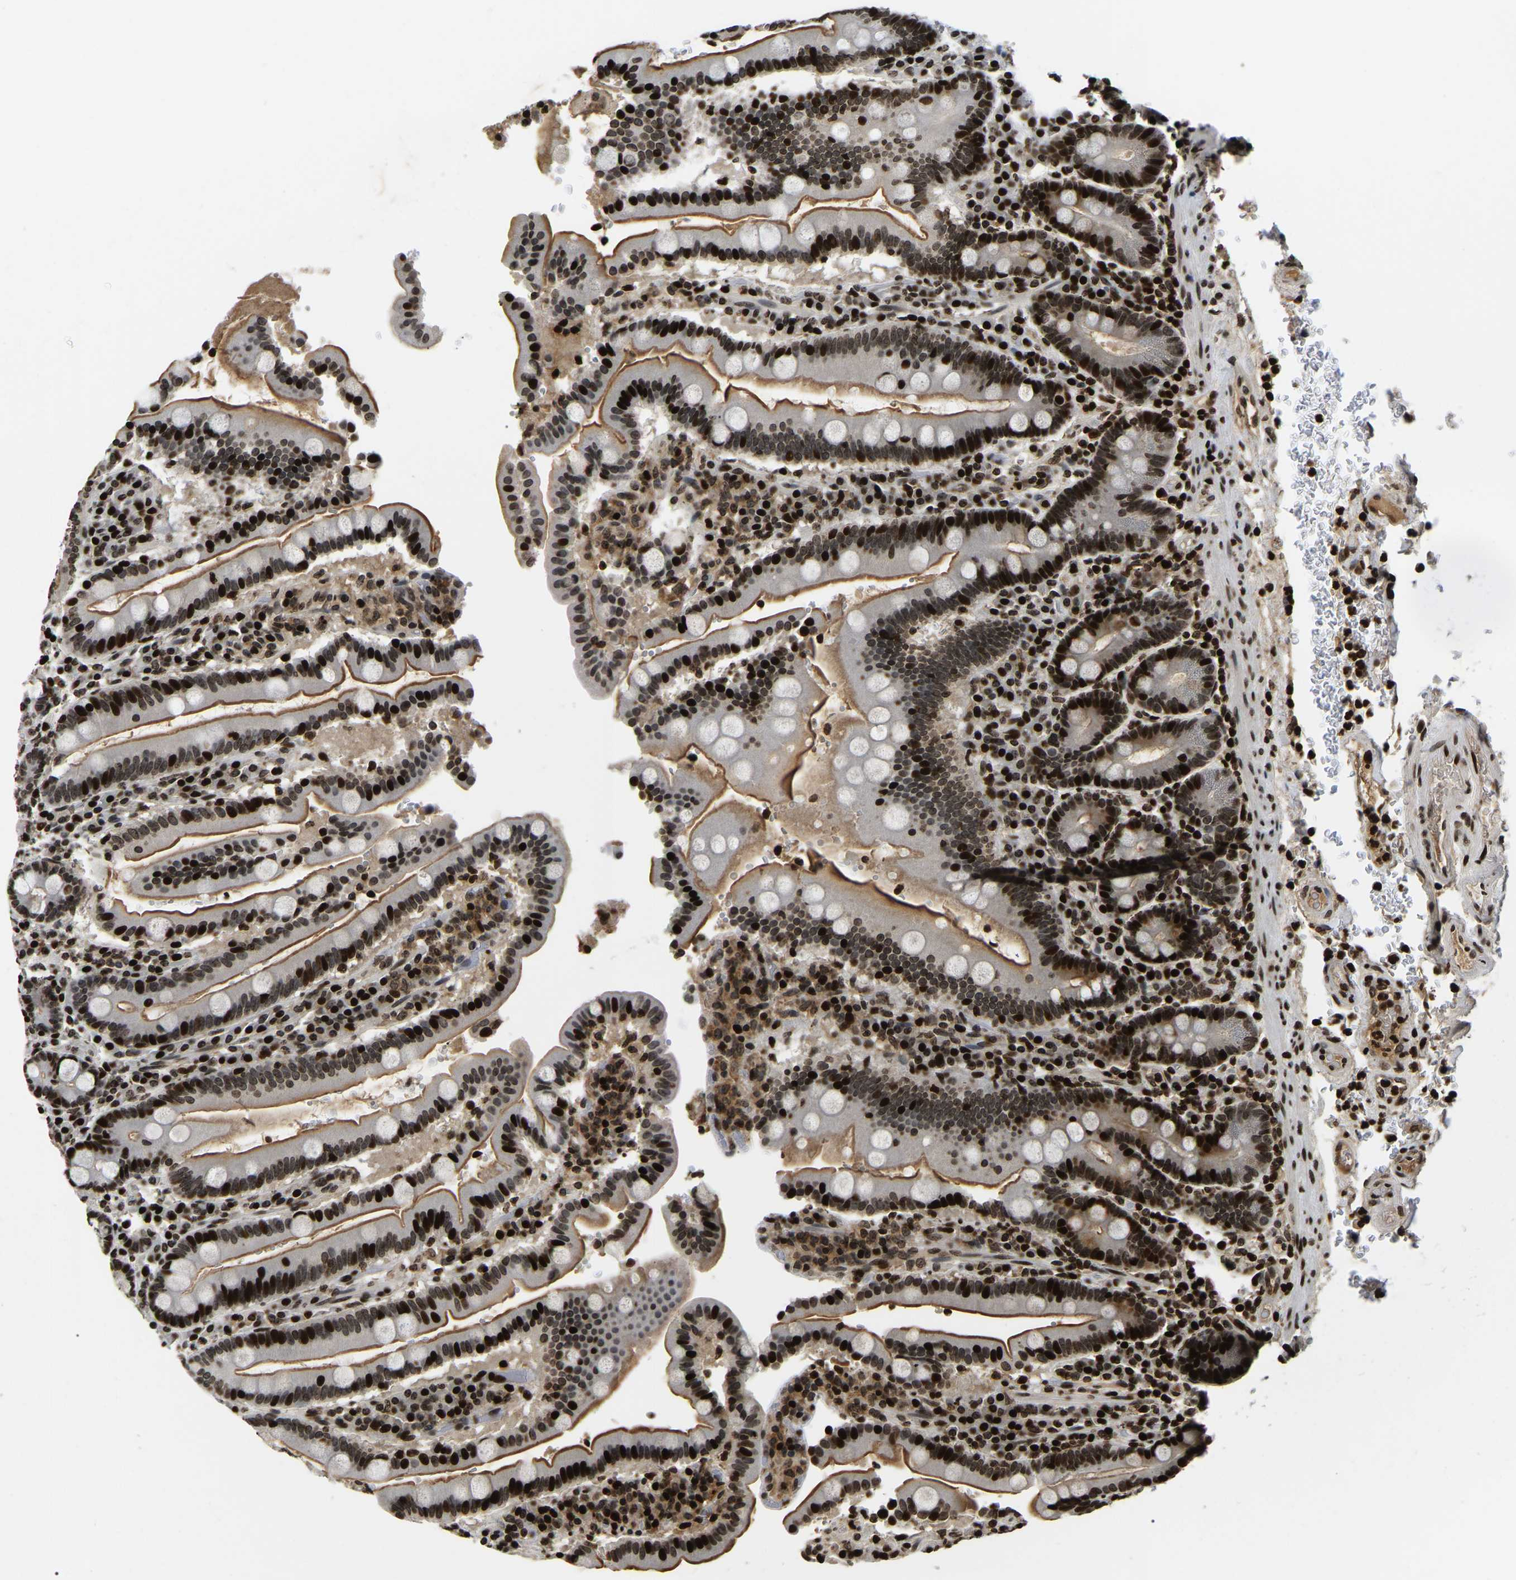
{"staining": {"intensity": "strong", "quantity": ">75%", "location": "nuclear"}, "tissue": "duodenum", "cell_type": "Glandular cells", "image_type": "normal", "snomed": [{"axis": "morphology", "description": "Normal tissue, NOS"}, {"axis": "topography", "description": "Small intestine, NOS"}], "caption": "Unremarkable duodenum reveals strong nuclear expression in about >75% of glandular cells (DAB (3,3'-diaminobenzidine) IHC with brightfield microscopy, high magnification)..", "gene": "LRRC61", "patient": {"sex": "female", "age": 71}}